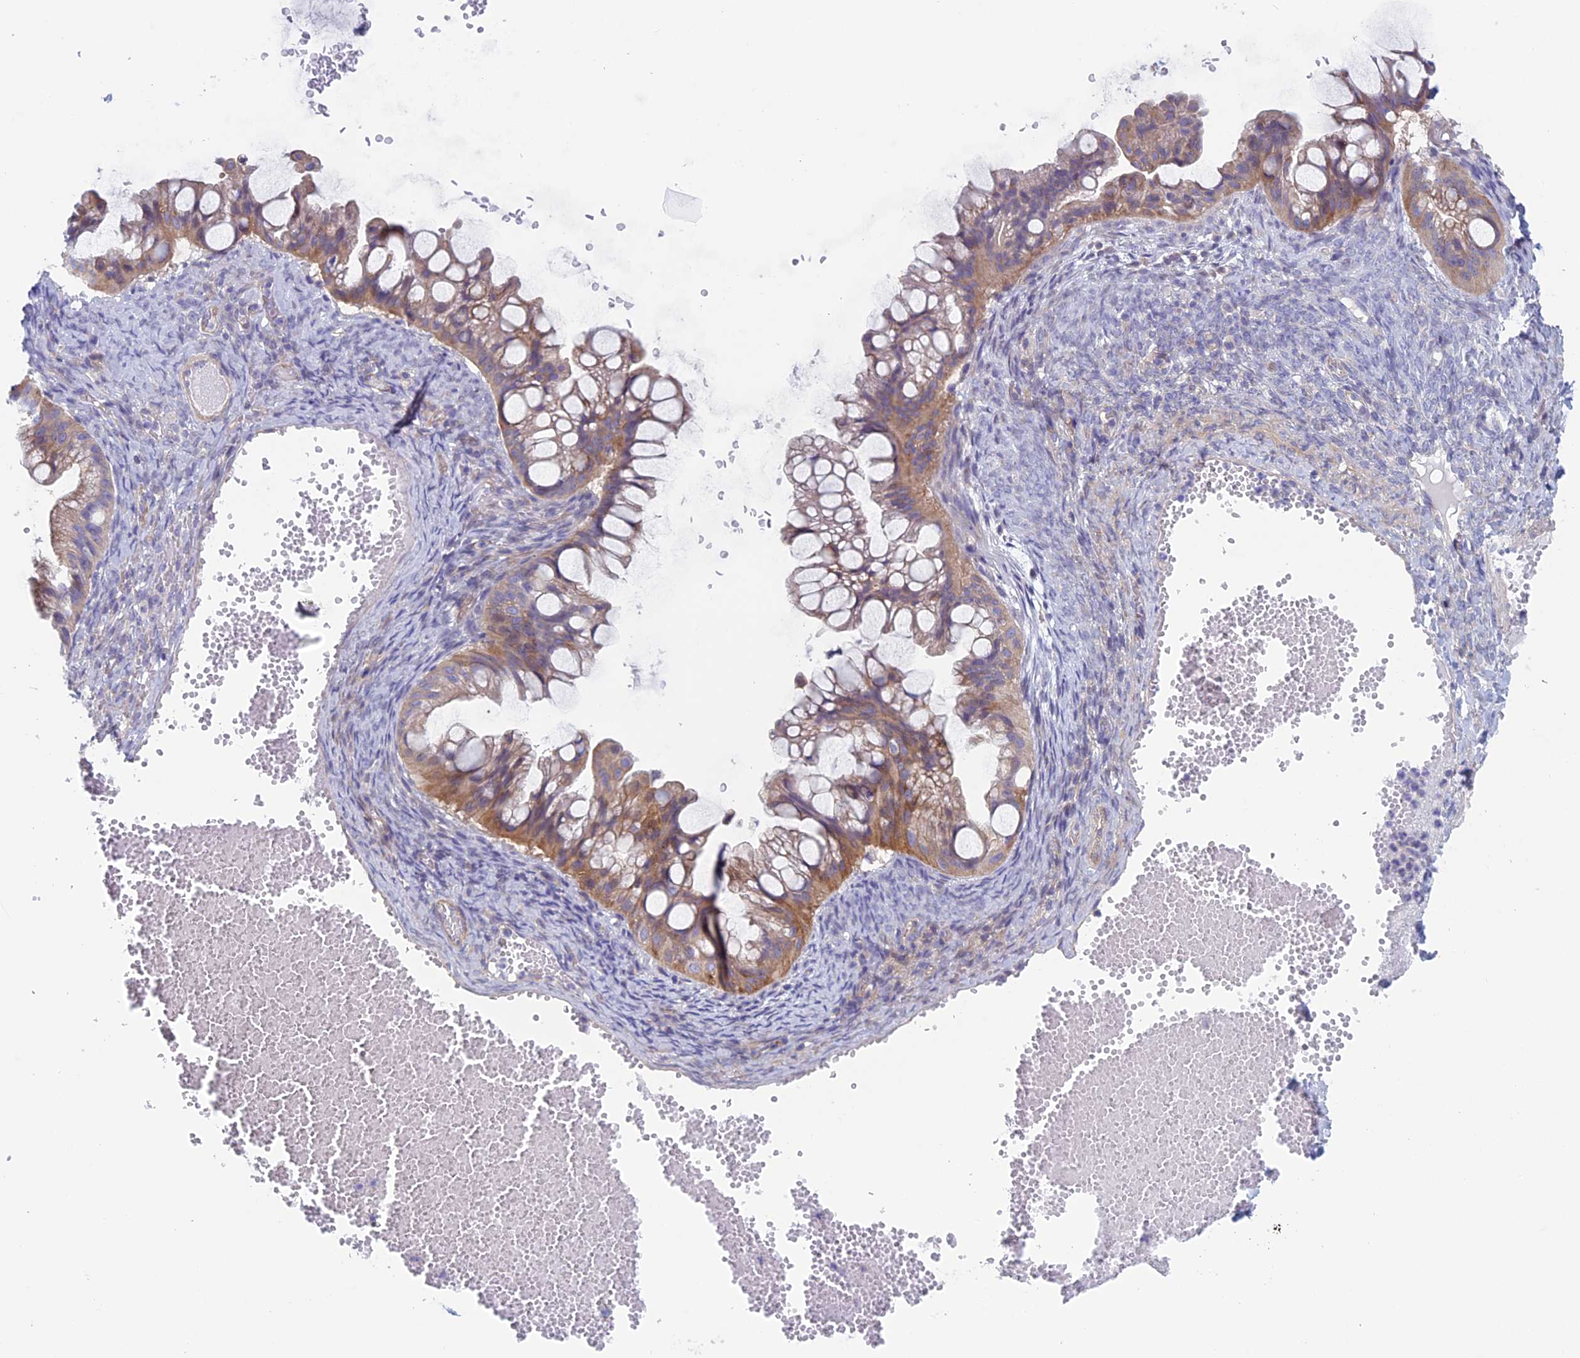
{"staining": {"intensity": "moderate", "quantity": "25%-75%", "location": "cytoplasmic/membranous"}, "tissue": "ovarian cancer", "cell_type": "Tumor cells", "image_type": "cancer", "snomed": [{"axis": "morphology", "description": "Cystadenocarcinoma, mucinous, NOS"}, {"axis": "topography", "description": "Ovary"}], "caption": "The photomicrograph displays a brown stain indicating the presence of a protein in the cytoplasmic/membranous of tumor cells in mucinous cystadenocarcinoma (ovarian).", "gene": "CNOT6L", "patient": {"sex": "female", "age": 73}}